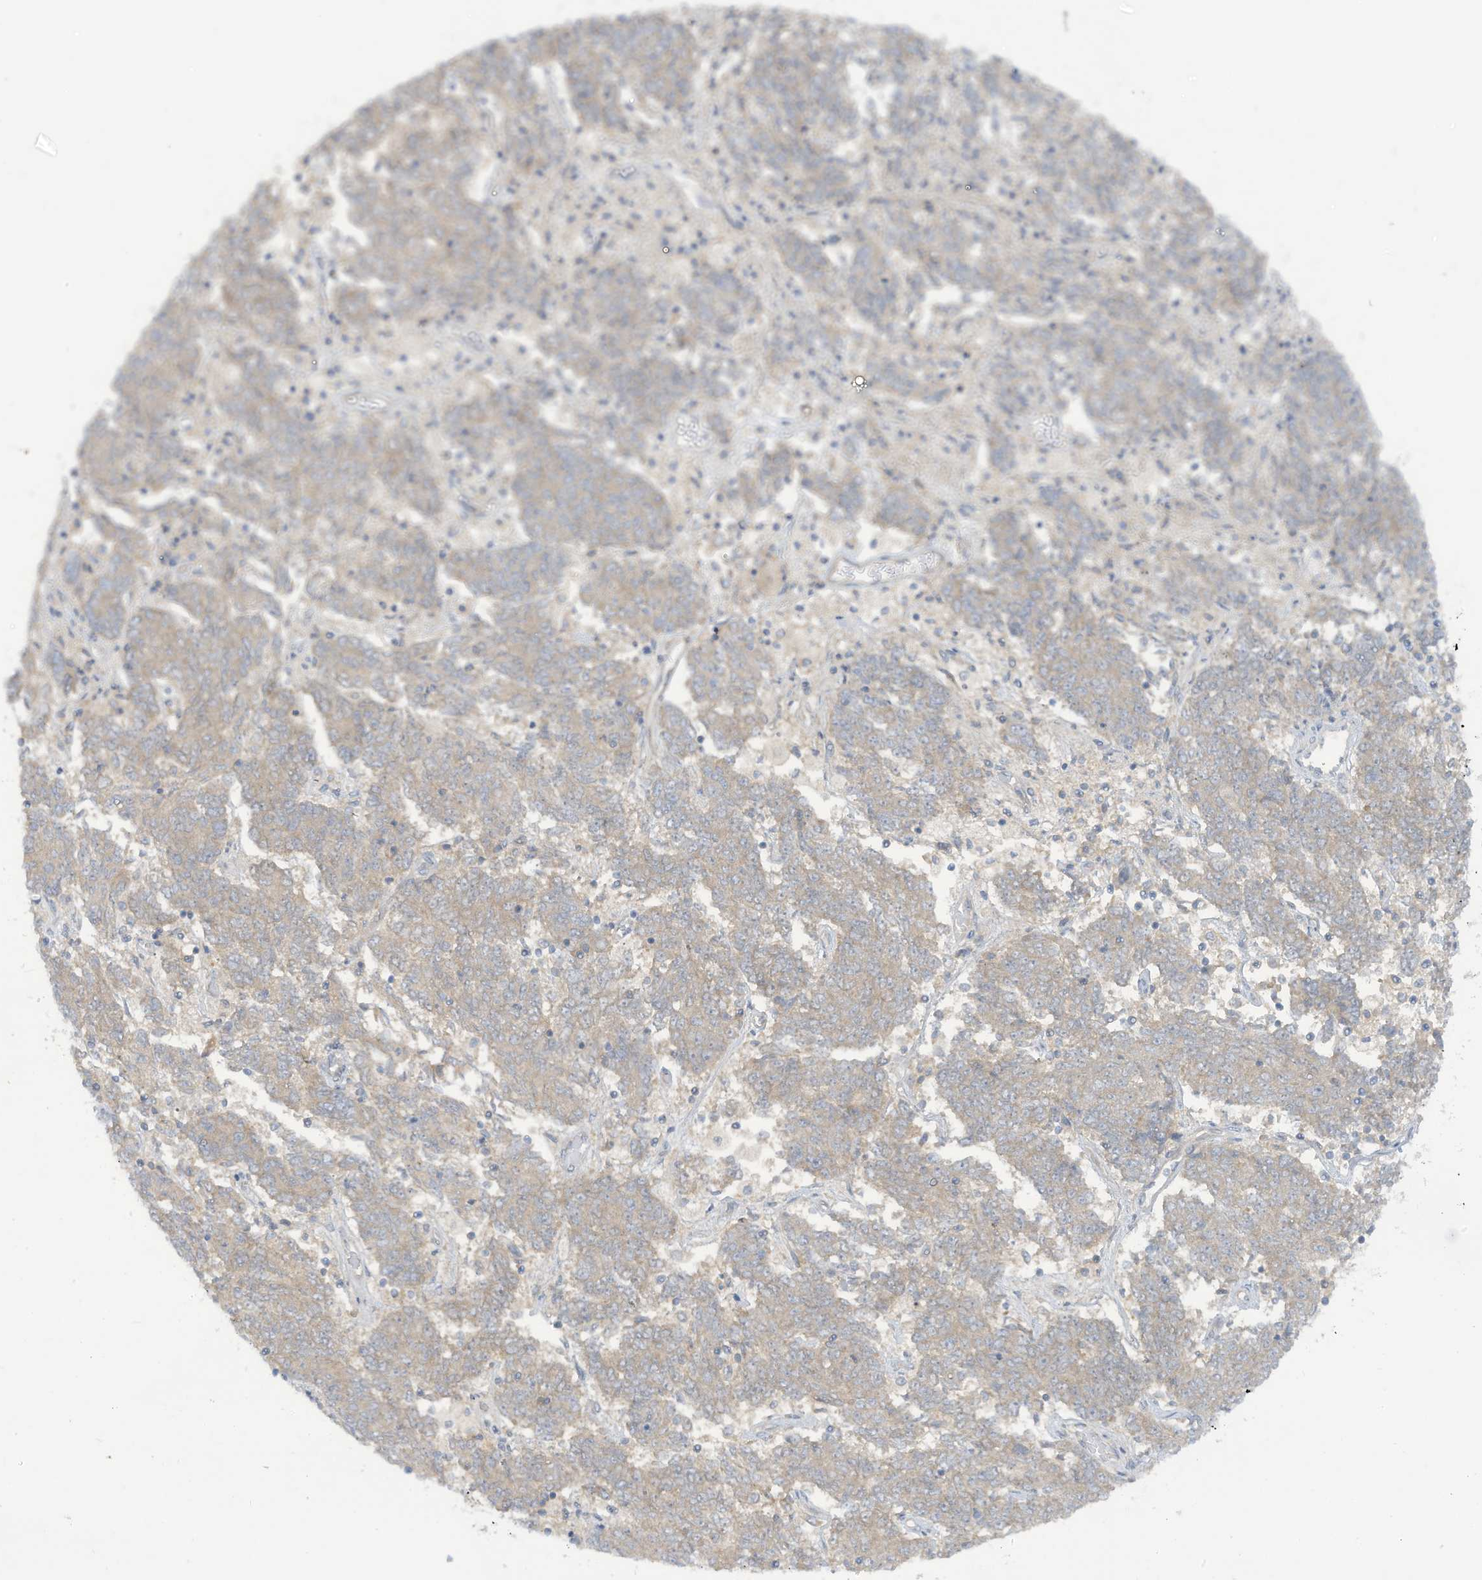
{"staining": {"intensity": "moderate", "quantity": "<25%", "location": "cytoplasmic/membranous"}, "tissue": "endometrial cancer", "cell_type": "Tumor cells", "image_type": "cancer", "snomed": [{"axis": "morphology", "description": "Adenocarcinoma, NOS"}, {"axis": "topography", "description": "Endometrium"}], "caption": "Moderate cytoplasmic/membranous expression is identified in about <25% of tumor cells in adenocarcinoma (endometrial). Using DAB (3,3'-diaminobenzidine) (brown) and hematoxylin (blue) stains, captured at high magnification using brightfield microscopy.", "gene": "LRRN2", "patient": {"sex": "female", "age": 80}}